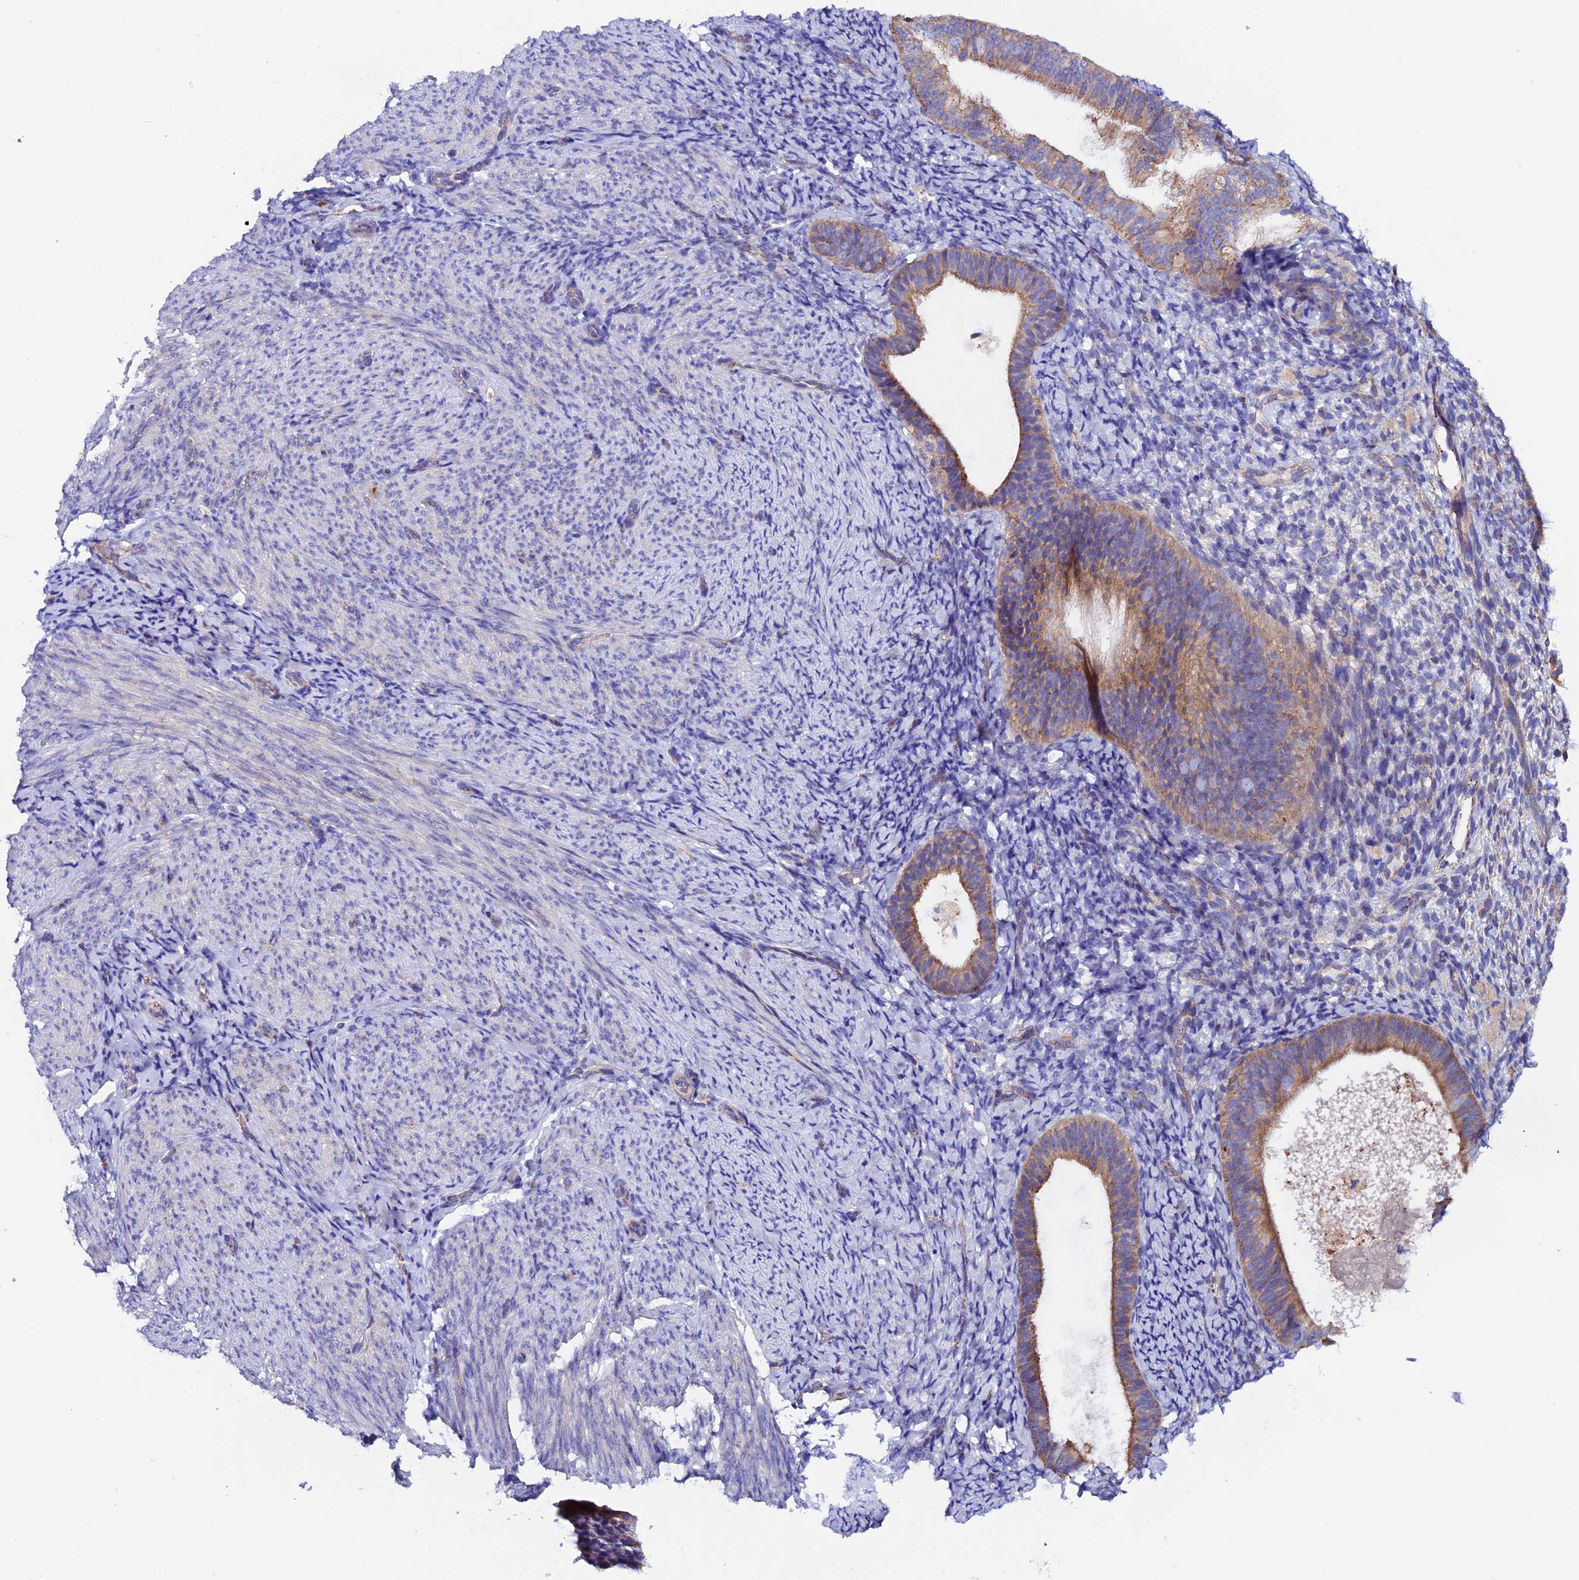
{"staining": {"intensity": "negative", "quantity": "none", "location": "none"}, "tissue": "endometrium", "cell_type": "Cells in endometrial stroma", "image_type": "normal", "snomed": [{"axis": "morphology", "description": "Normal tissue, NOS"}, {"axis": "topography", "description": "Endometrium"}], "caption": "There is no significant positivity in cells in endometrial stroma of endometrium. (DAB IHC visualized using brightfield microscopy, high magnification).", "gene": "COMTD1", "patient": {"sex": "female", "age": 65}}